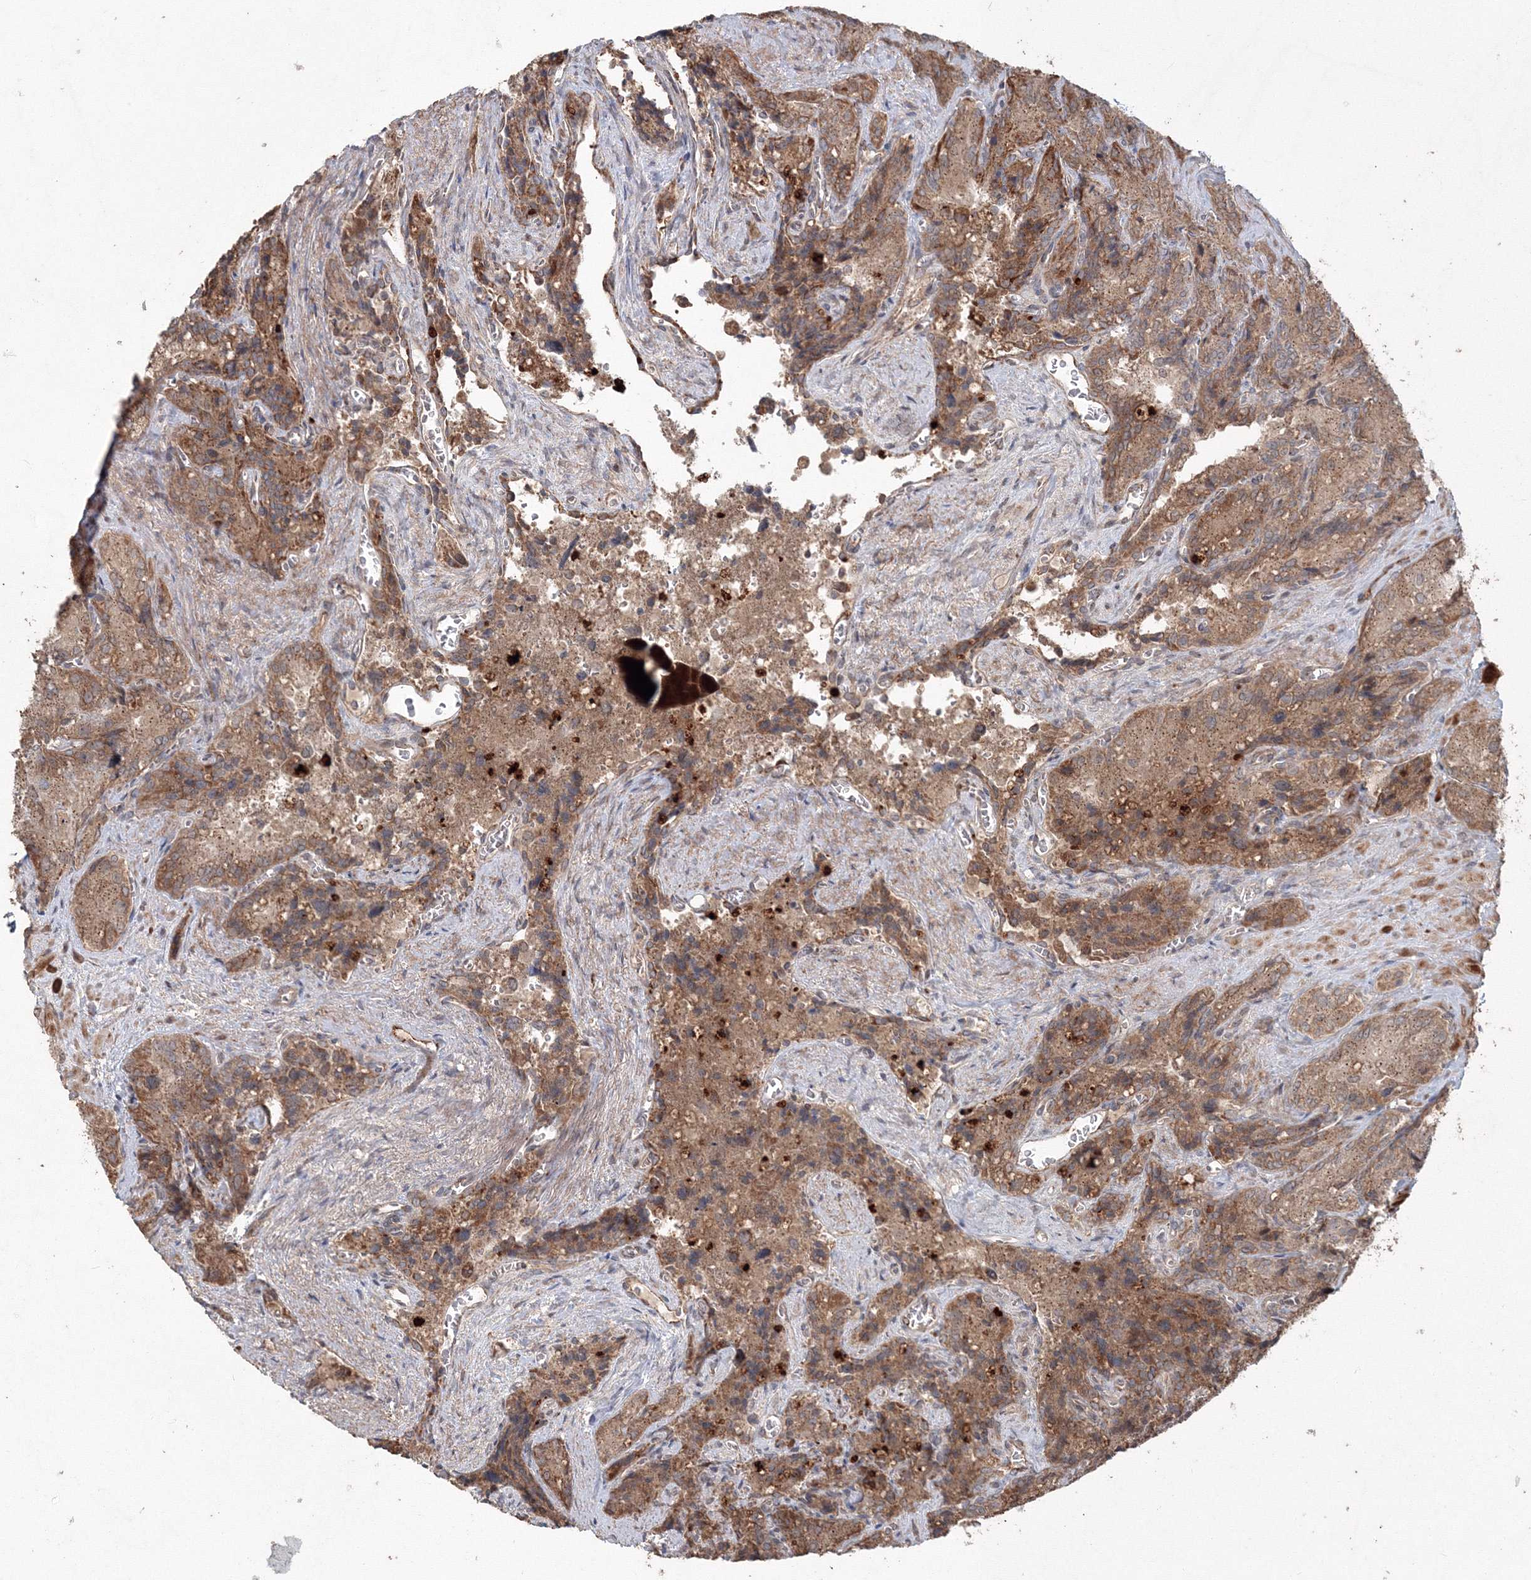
{"staining": {"intensity": "moderate", "quantity": ">75%", "location": "cytoplasmic/membranous"}, "tissue": "seminal vesicle", "cell_type": "Glandular cells", "image_type": "normal", "snomed": [{"axis": "morphology", "description": "Normal tissue, NOS"}, {"axis": "topography", "description": "Seminal veicle"}], "caption": "Protein staining by immunohistochemistry shows moderate cytoplasmic/membranous staining in approximately >75% of glandular cells in normal seminal vesicle.", "gene": "ANAPC16", "patient": {"sex": "male", "age": 62}}